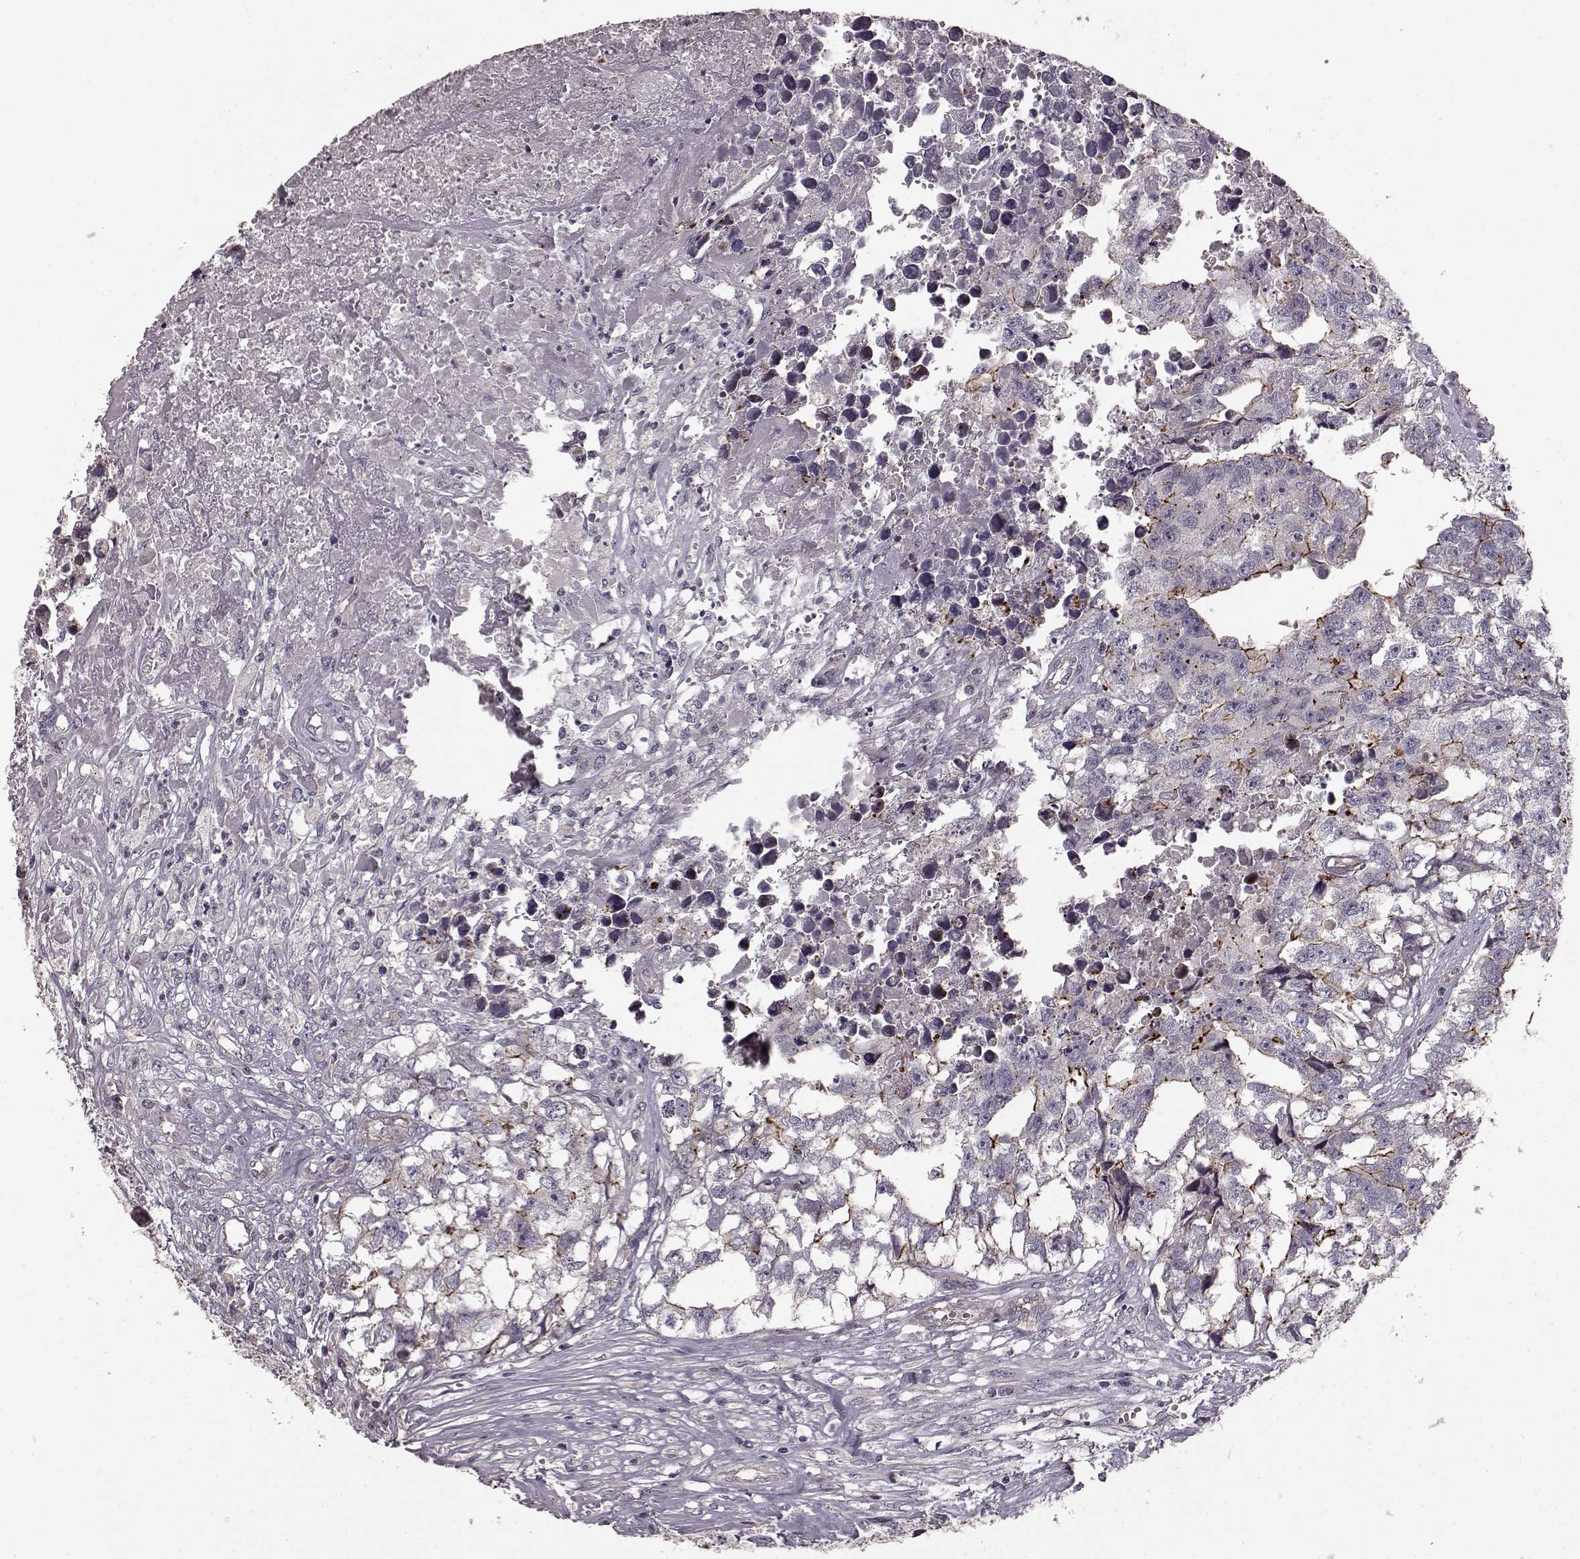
{"staining": {"intensity": "moderate", "quantity": "<25%", "location": "cytoplasmic/membranous"}, "tissue": "testis cancer", "cell_type": "Tumor cells", "image_type": "cancer", "snomed": [{"axis": "morphology", "description": "Carcinoma, Embryonal, NOS"}, {"axis": "morphology", "description": "Teratoma, malignant, NOS"}, {"axis": "topography", "description": "Testis"}], "caption": "Moderate cytoplasmic/membranous protein expression is appreciated in approximately <25% of tumor cells in testis cancer. Using DAB (3,3'-diaminobenzidine) (brown) and hematoxylin (blue) stains, captured at high magnification using brightfield microscopy.", "gene": "SLC22A18", "patient": {"sex": "male", "age": 44}}